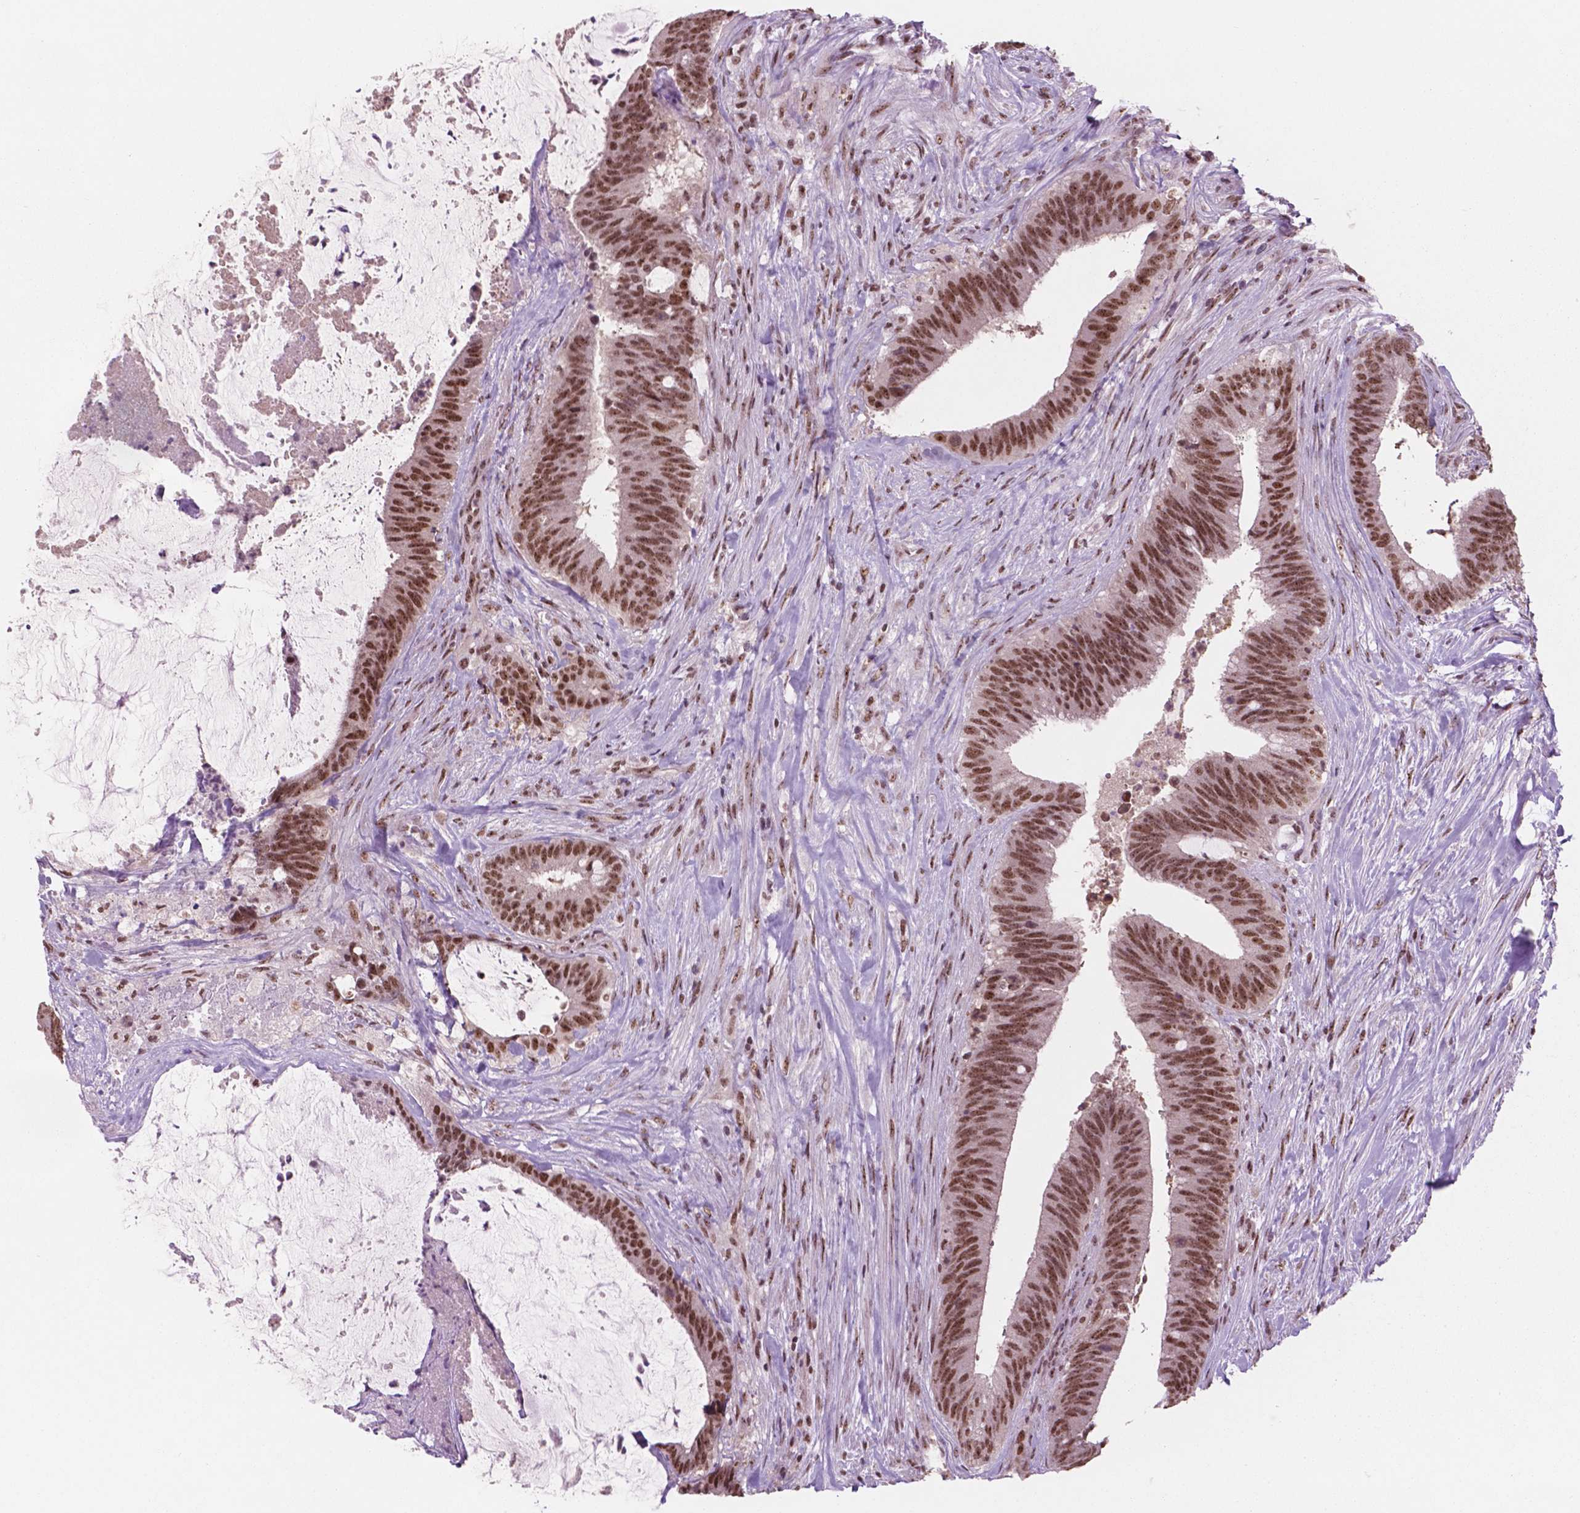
{"staining": {"intensity": "strong", "quantity": ">75%", "location": "nuclear"}, "tissue": "colorectal cancer", "cell_type": "Tumor cells", "image_type": "cancer", "snomed": [{"axis": "morphology", "description": "Adenocarcinoma, NOS"}, {"axis": "topography", "description": "Colon"}], "caption": "Immunohistochemistry (IHC) photomicrograph of colorectal adenocarcinoma stained for a protein (brown), which demonstrates high levels of strong nuclear expression in approximately >75% of tumor cells.", "gene": "POLR2E", "patient": {"sex": "female", "age": 43}}